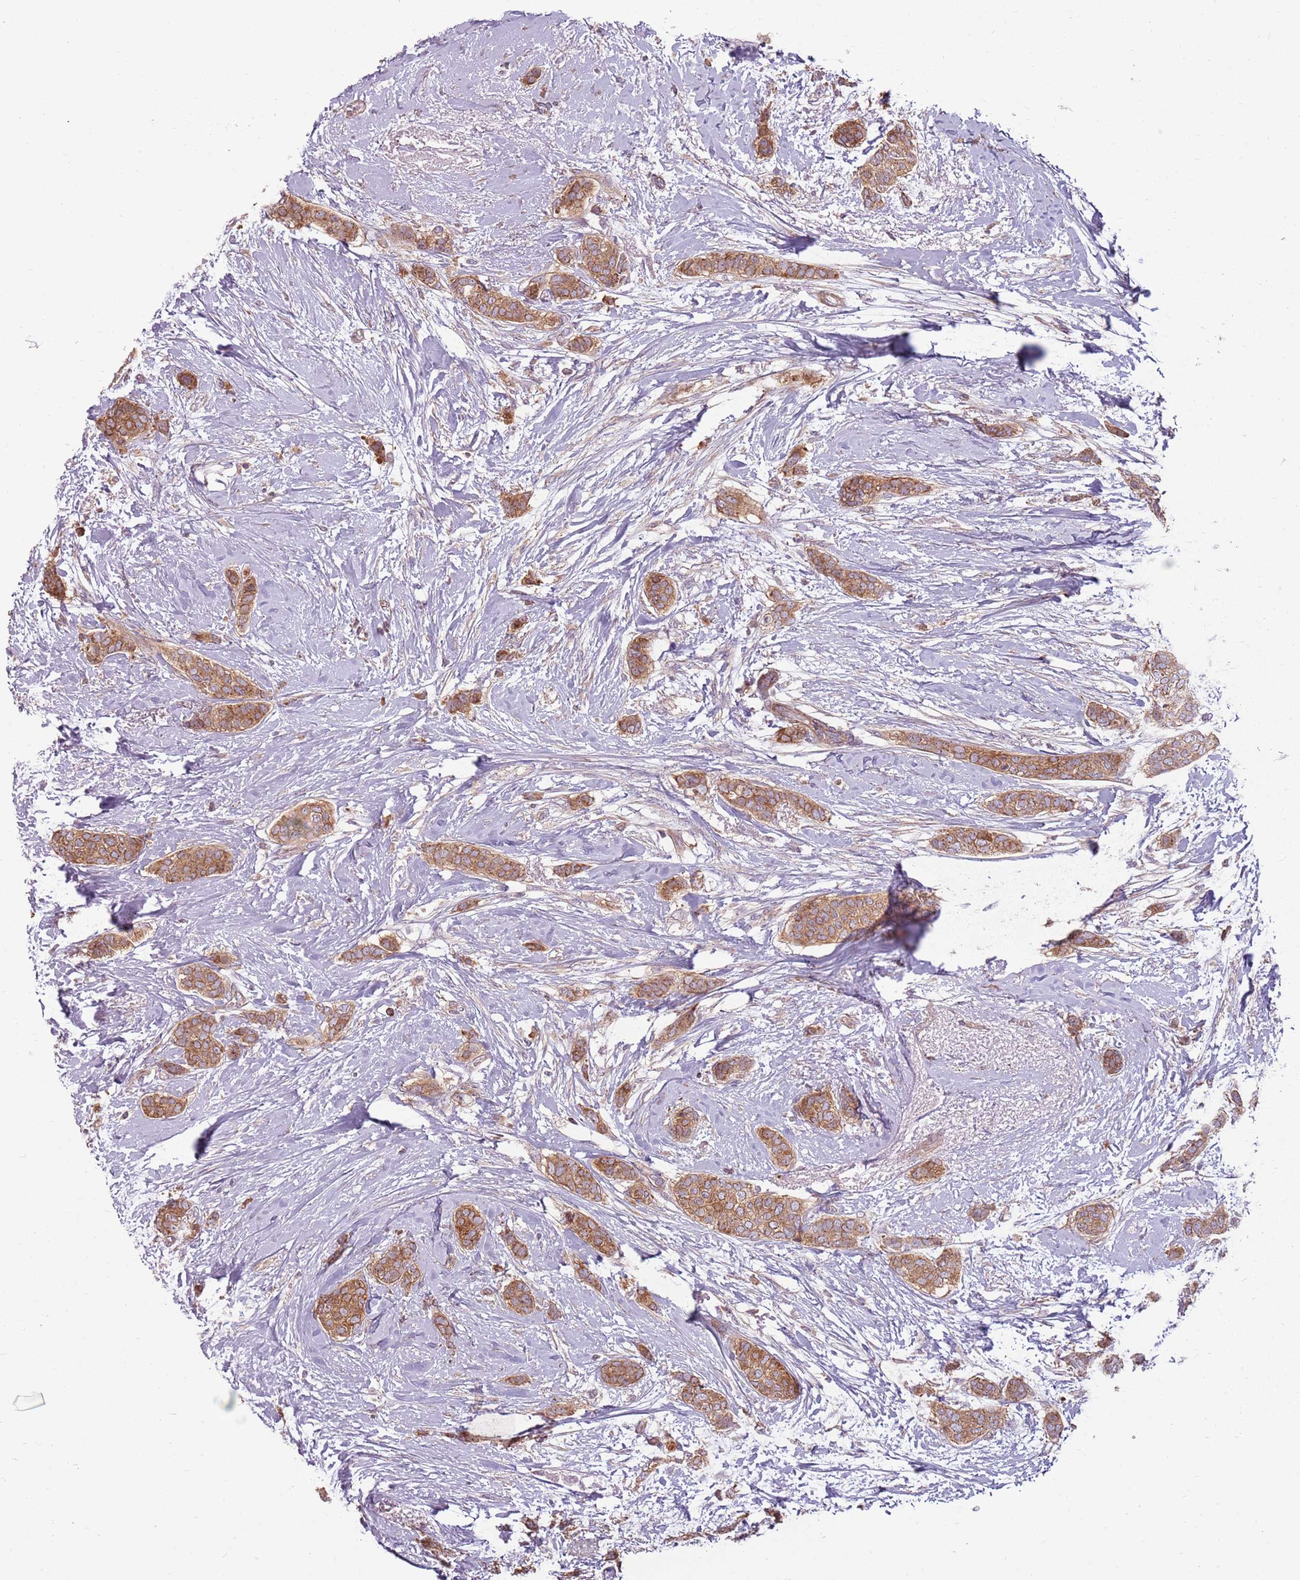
{"staining": {"intensity": "moderate", "quantity": ">75%", "location": "cytoplasmic/membranous"}, "tissue": "breast cancer", "cell_type": "Tumor cells", "image_type": "cancer", "snomed": [{"axis": "morphology", "description": "Duct carcinoma"}, {"axis": "topography", "description": "Breast"}], "caption": "The immunohistochemical stain highlights moderate cytoplasmic/membranous staining in tumor cells of breast intraductal carcinoma tissue. Using DAB (brown) and hematoxylin (blue) stains, captured at high magnification using brightfield microscopy.", "gene": "RPL21", "patient": {"sex": "female", "age": 72}}